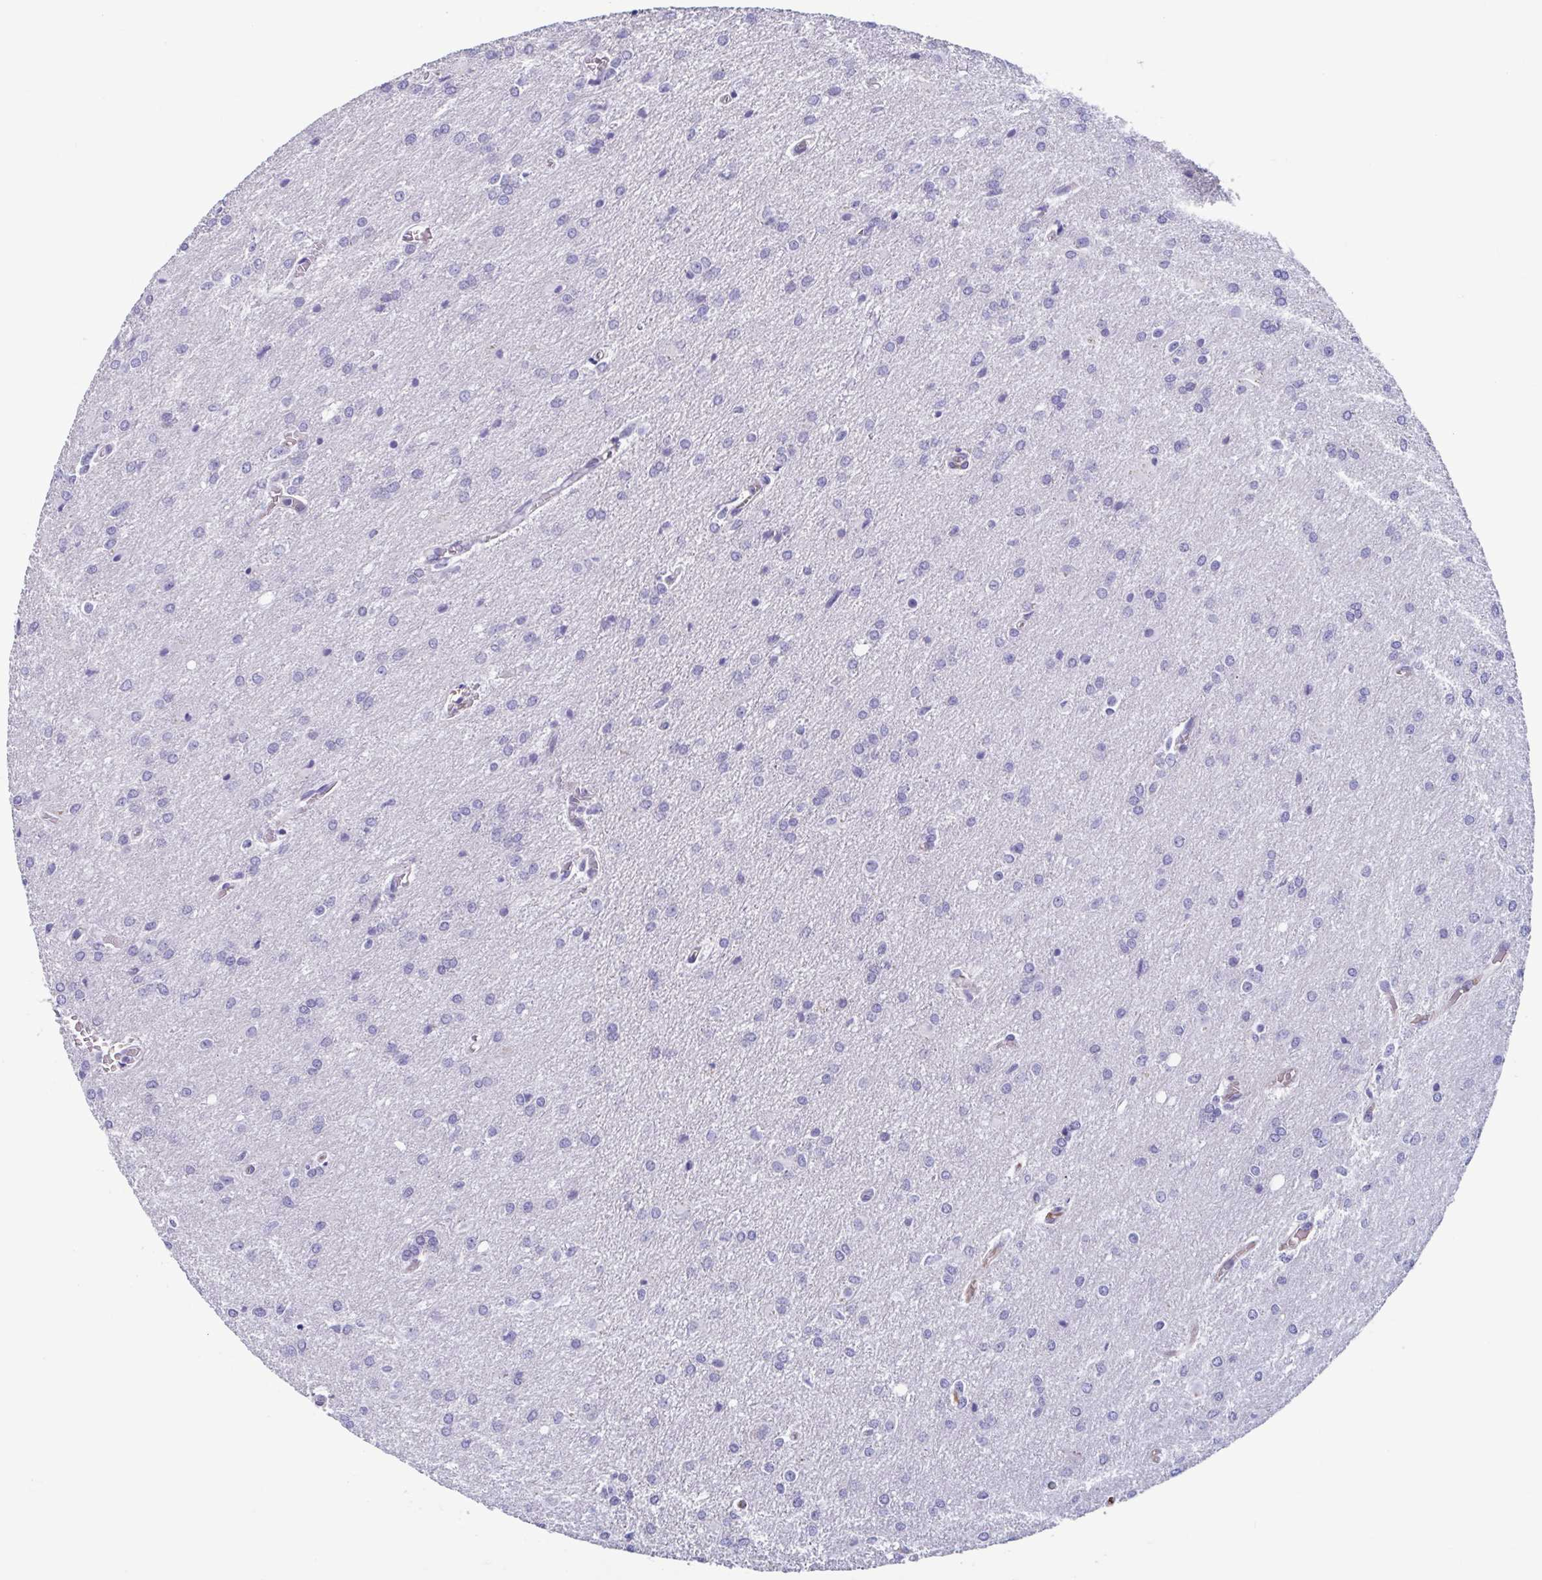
{"staining": {"intensity": "negative", "quantity": "none", "location": "none"}, "tissue": "glioma", "cell_type": "Tumor cells", "image_type": "cancer", "snomed": [{"axis": "morphology", "description": "Glioma, malignant, High grade"}, {"axis": "topography", "description": "Brain"}], "caption": "IHC image of neoplastic tissue: human glioma stained with DAB exhibits no significant protein expression in tumor cells.", "gene": "MORC4", "patient": {"sex": "male", "age": 68}}